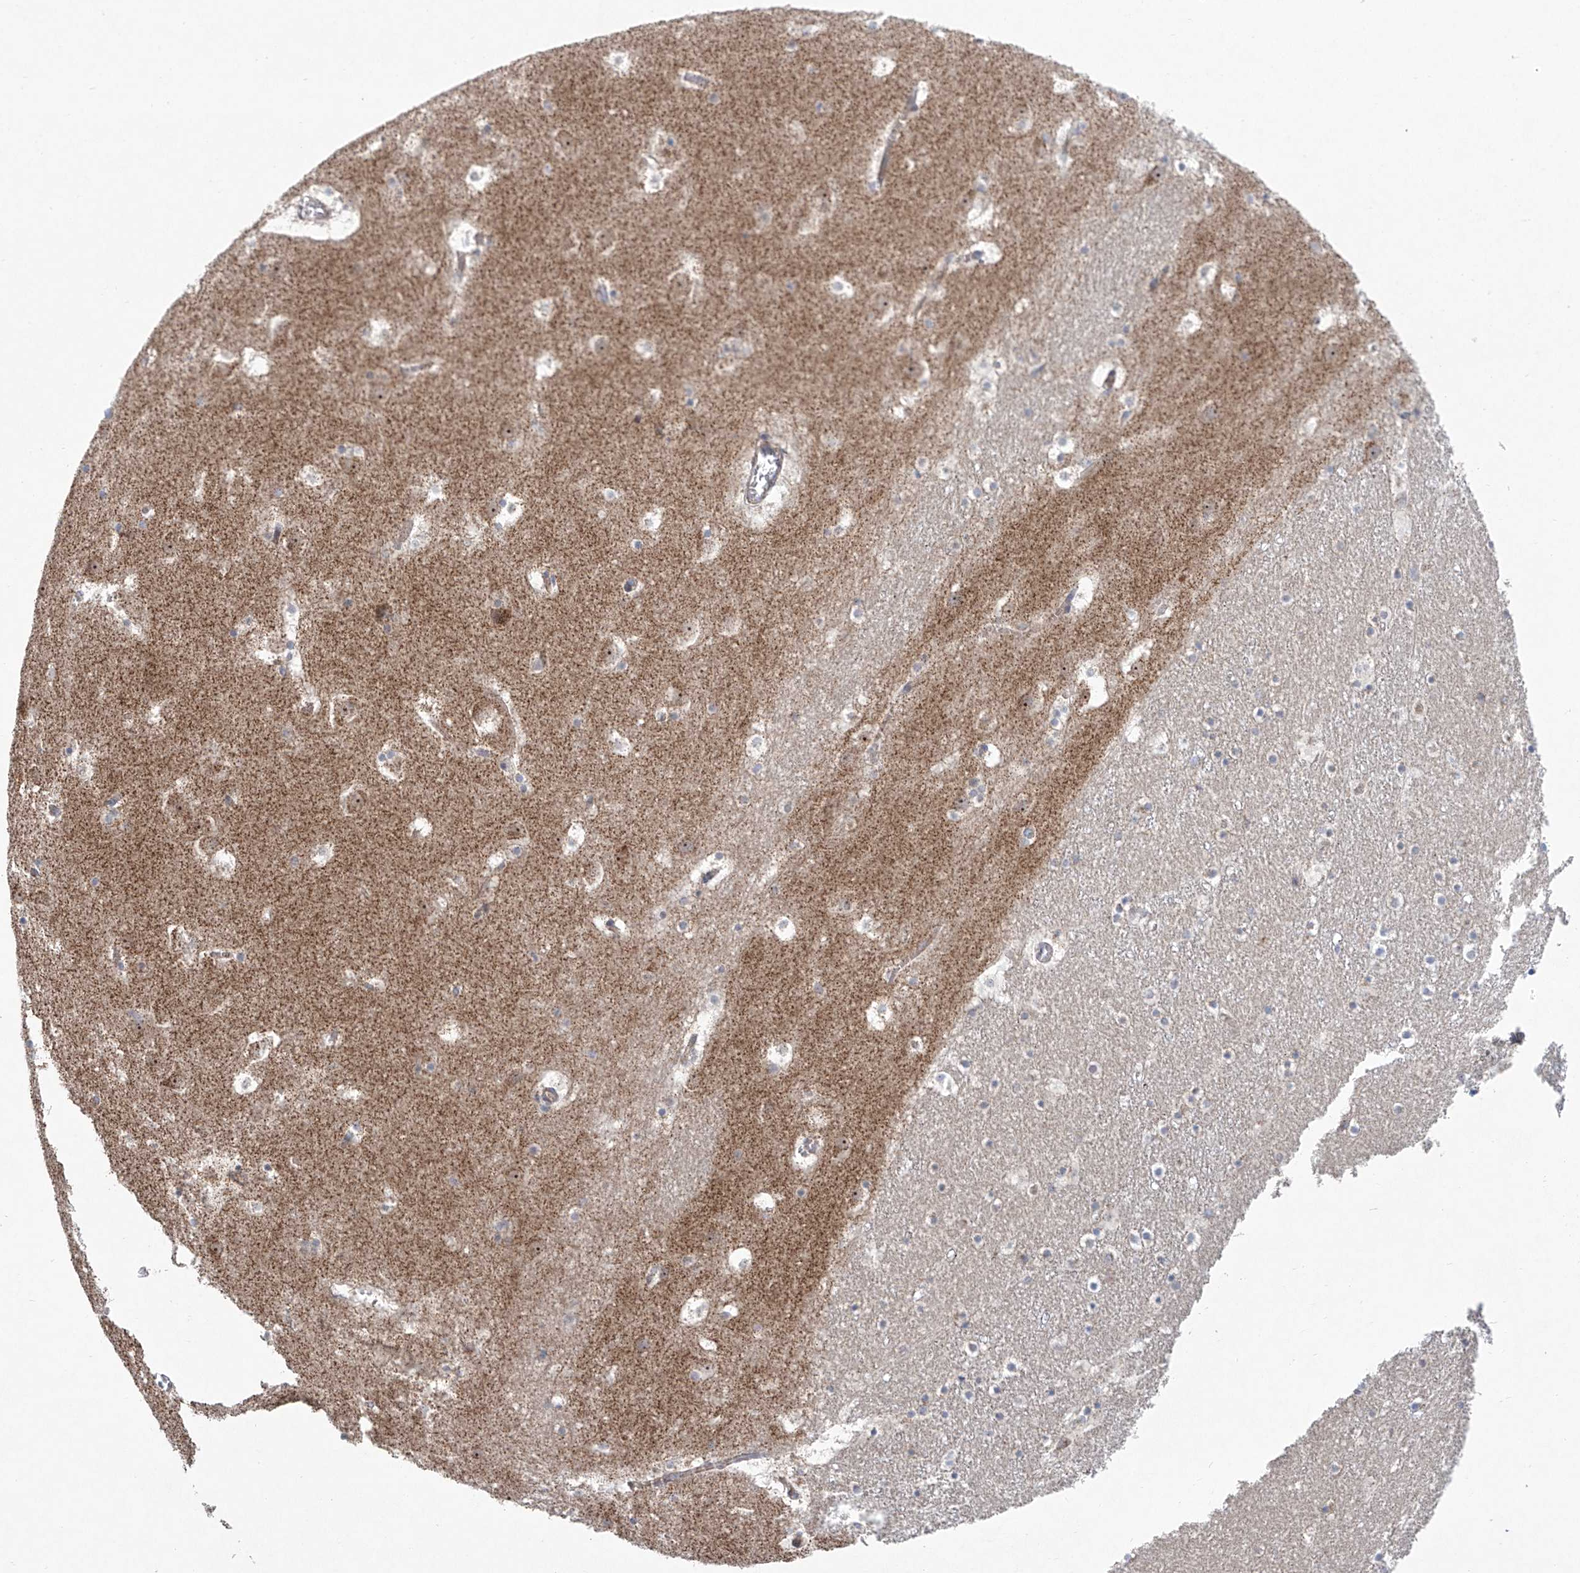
{"staining": {"intensity": "weak", "quantity": "<25%", "location": "cytoplasmic/membranous"}, "tissue": "caudate", "cell_type": "Glial cells", "image_type": "normal", "snomed": [{"axis": "morphology", "description": "Normal tissue, NOS"}, {"axis": "topography", "description": "Lateral ventricle wall"}], "caption": "Histopathology image shows no protein positivity in glial cells of benign caudate. (DAB immunohistochemistry (IHC), high magnification).", "gene": "KLC4", "patient": {"sex": "male", "age": 45}}